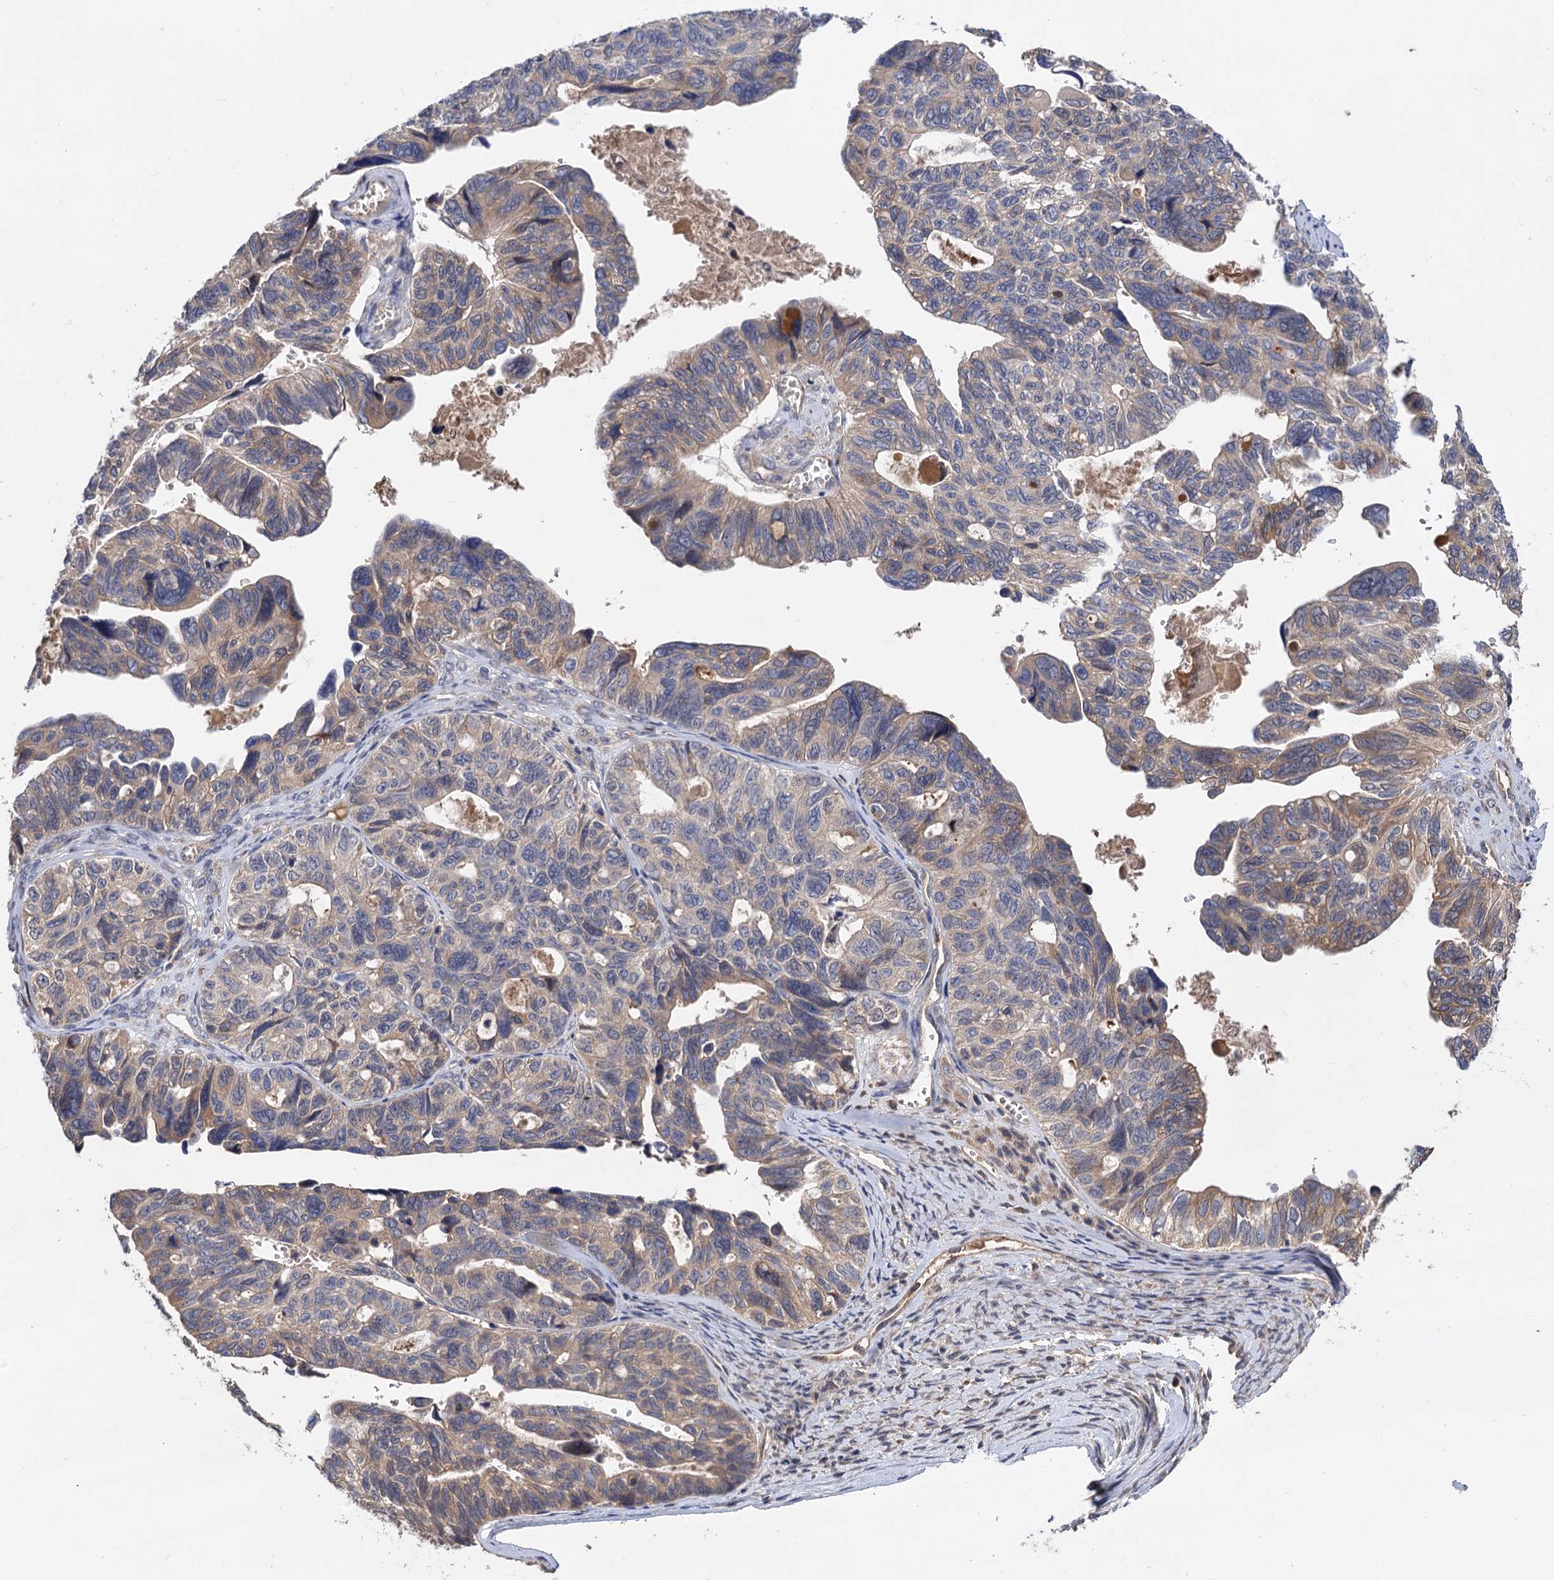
{"staining": {"intensity": "weak", "quantity": "25%-75%", "location": "cytoplasmic/membranous"}, "tissue": "ovarian cancer", "cell_type": "Tumor cells", "image_type": "cancer", "snomed": [{"axis": "morphology", "description": "Cystadenocarcinoma, serous, NOS"}, {"axis": "topography", "description": "Ovary"}], "caption": "Ovarian serous cystadenocarcinoma stained for a protein shows weak cytoplasmic/membranous positivity in tumor cells.", "gene": "DGKA", "patient": {"sex": "female", "age": 79}}